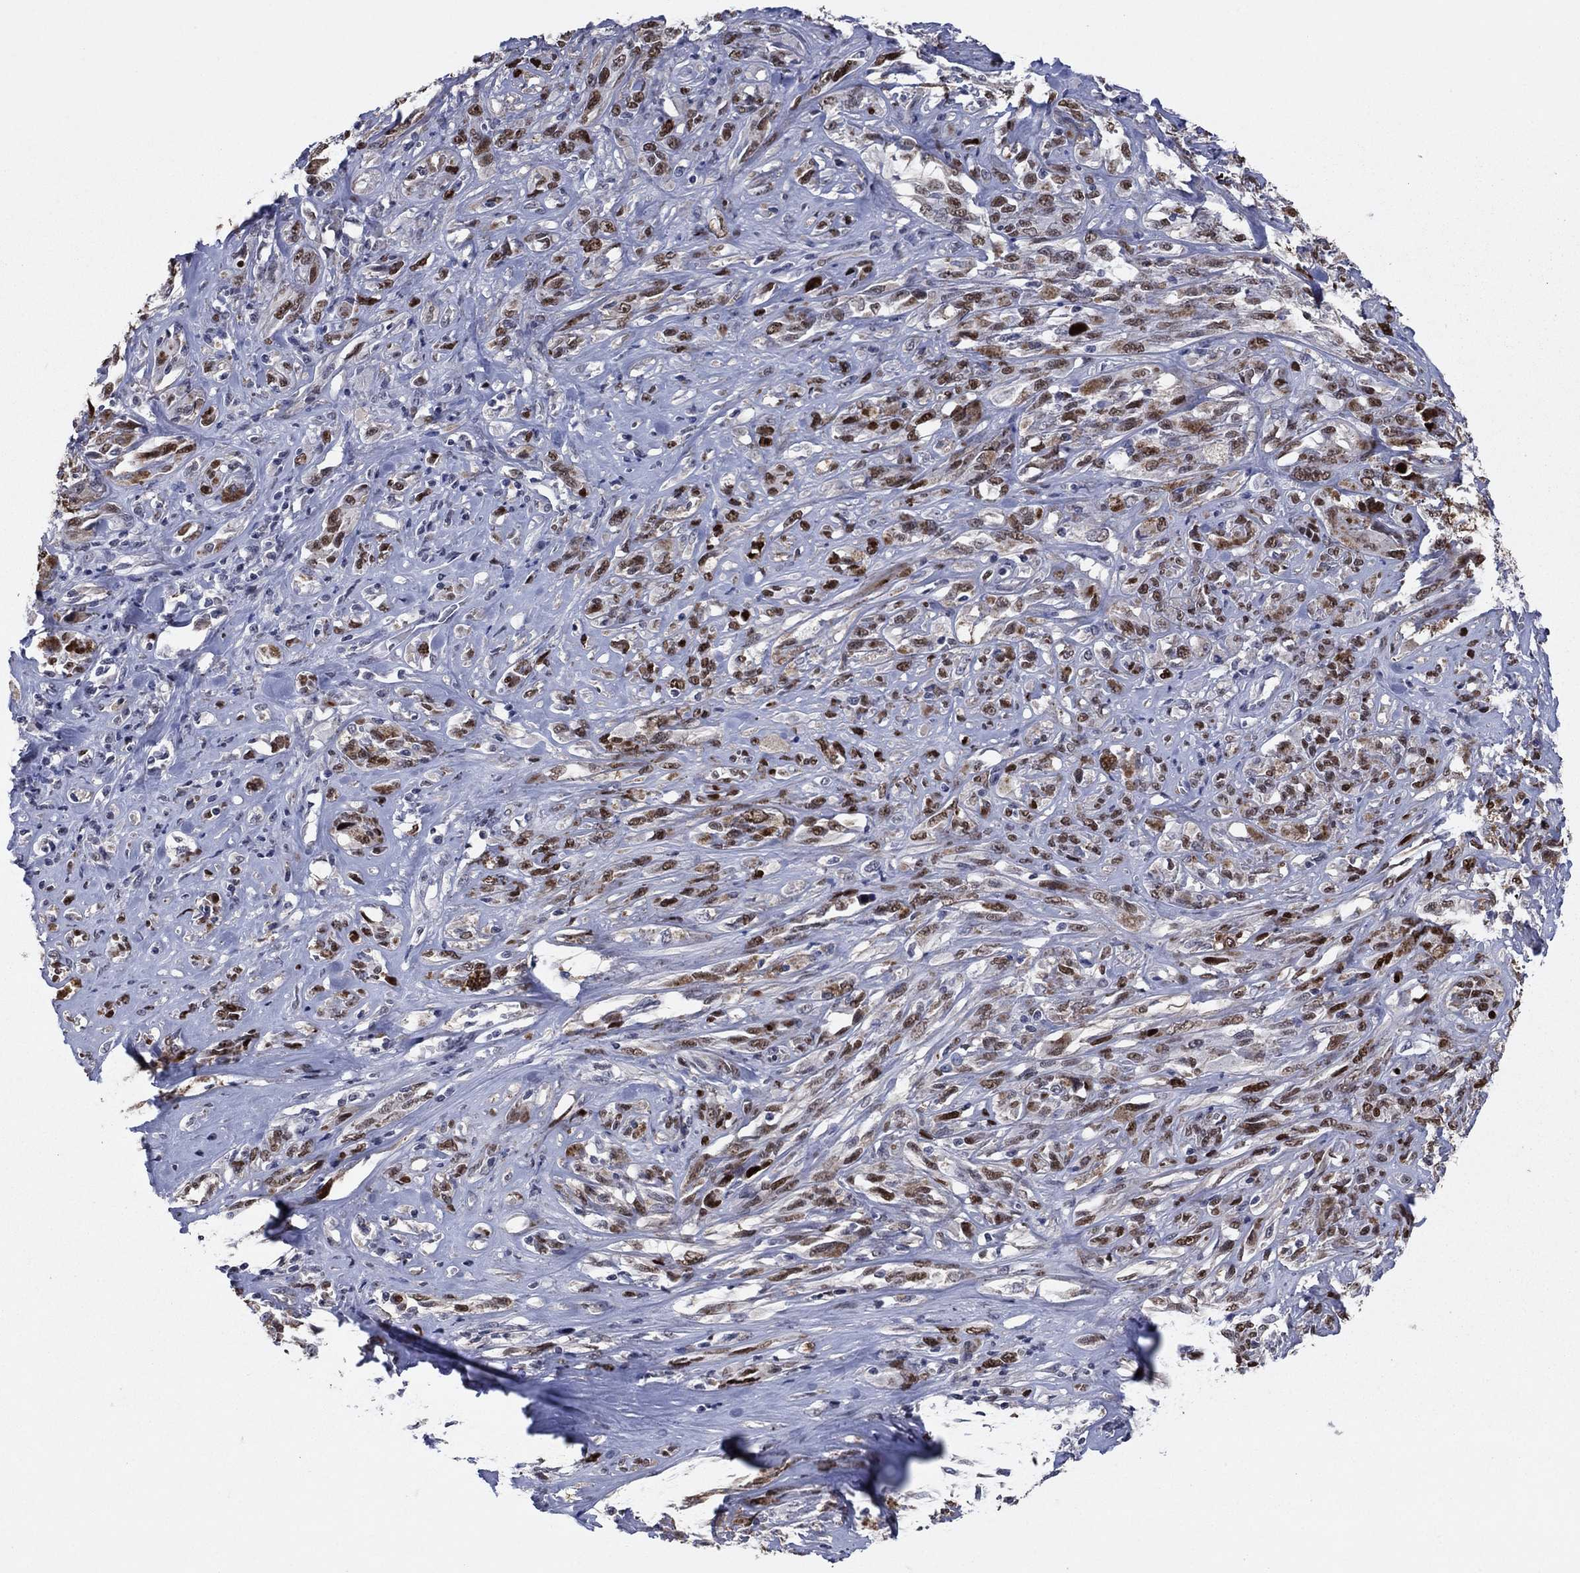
{"staining": {"intensity": "moderate", "quantity": "25%-75%", "location": "nuclear"}, "tissue": "melanoma", "cell_type": "Tumor cells", "image_type": "cancer", "snomed": [{"axis": "morphology", "description": "Malignant melanoma, NOS"}, {"axis": "topography", "description": "Skin"}], "caption": "There is medium levels of moderate nuclear expression in tumor cells of malignant melanoma, as demonstrated by immunohistochemical staining (brown color).", "gene": "TYMS", "patient": {"sex": "female", "age": 91}}